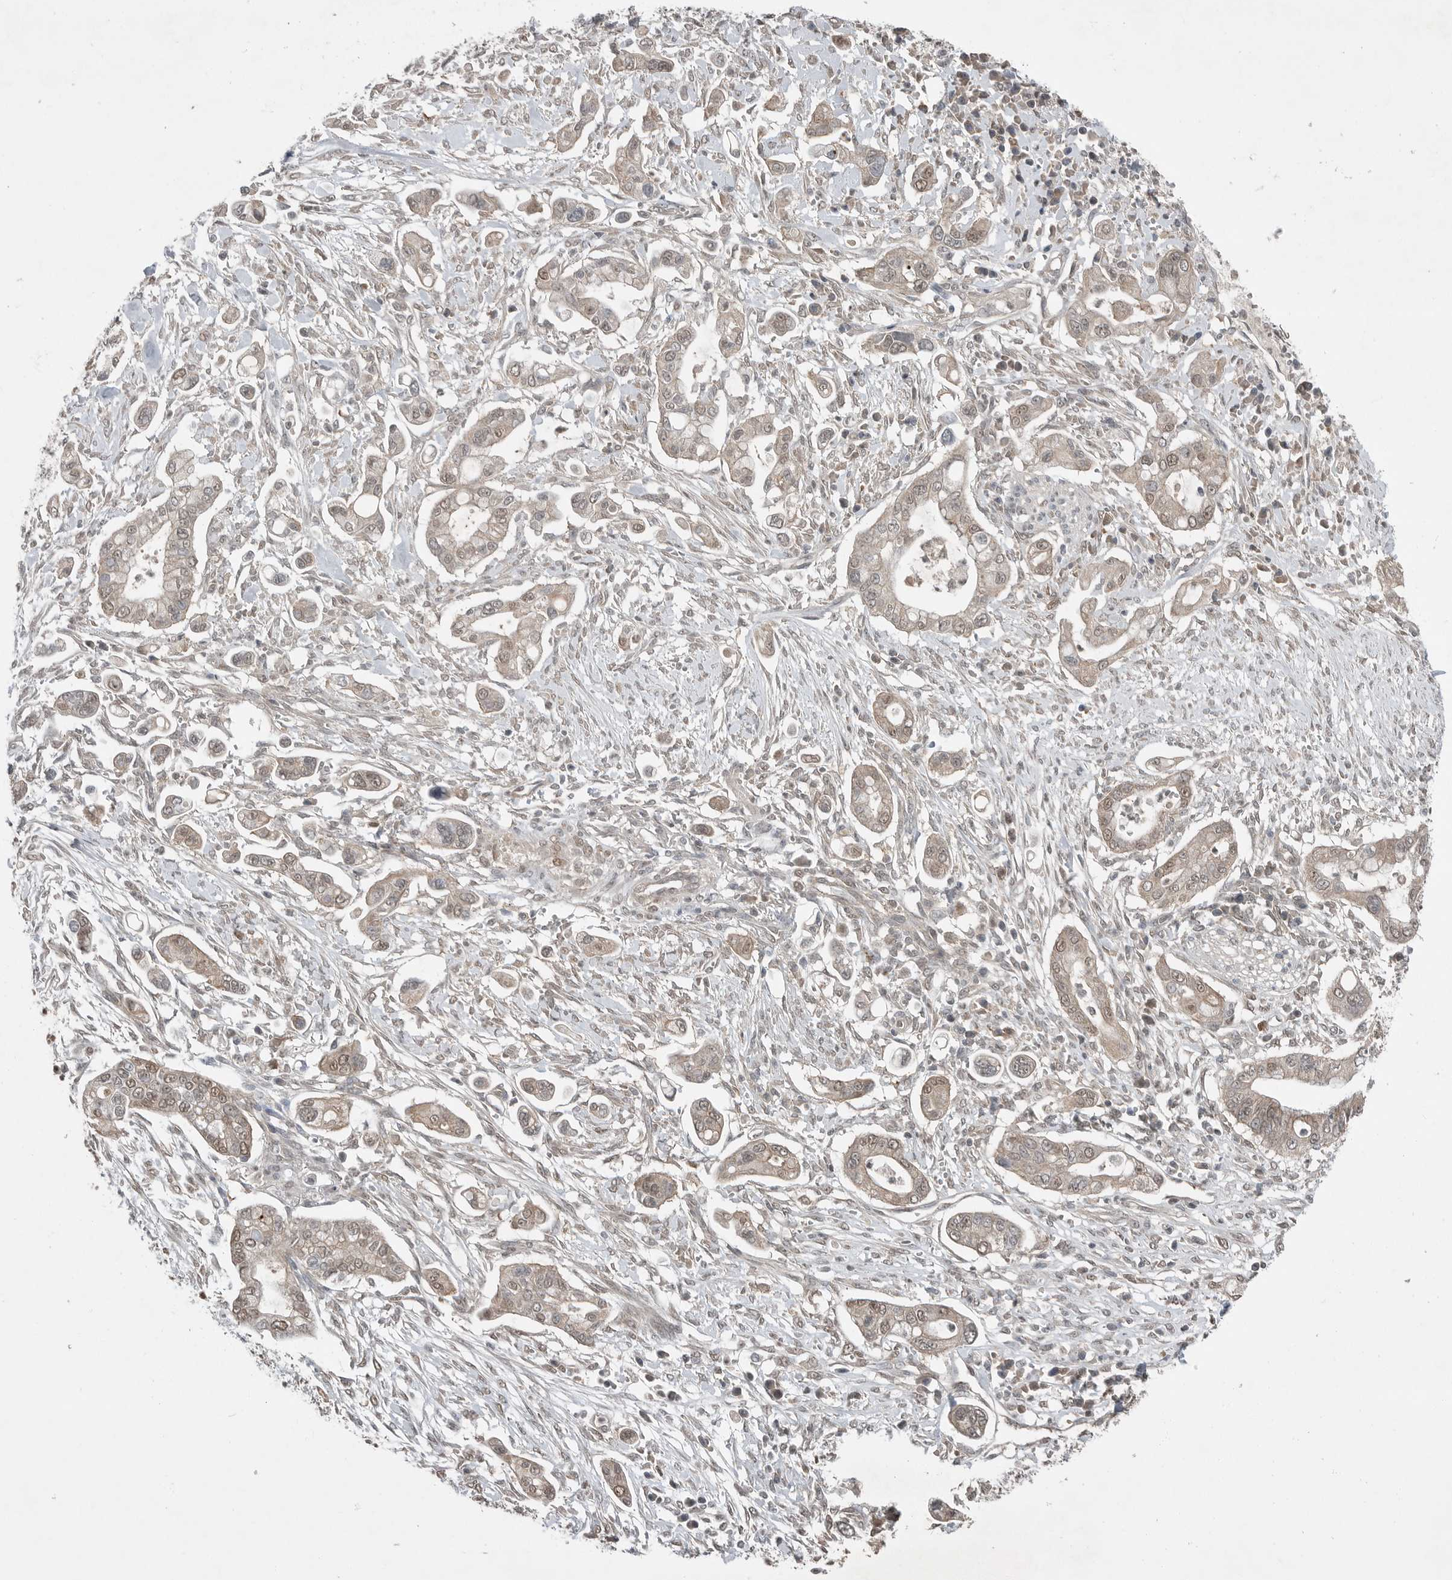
{"staining": {"intensity": "weak", "quantity": ">75%", "location": "nuclear"}, "tissue": "pancreatic cancer", "cell_type": "Tumor cells", "image_type": "cancer", "snomed": [{"axis": "morphology", "description": "Adenocarcinoma, NOS"}, {"axis": "topography", "description": "Pancreas"}], "caption": "About >75% of tumor cells in human pancreatic cancer reveal weak nuclear protein staining as visualized by brown immunohistochemical staining.", "gene": "MFAP3L", "patient": {"sex": "male", "age": 68}}